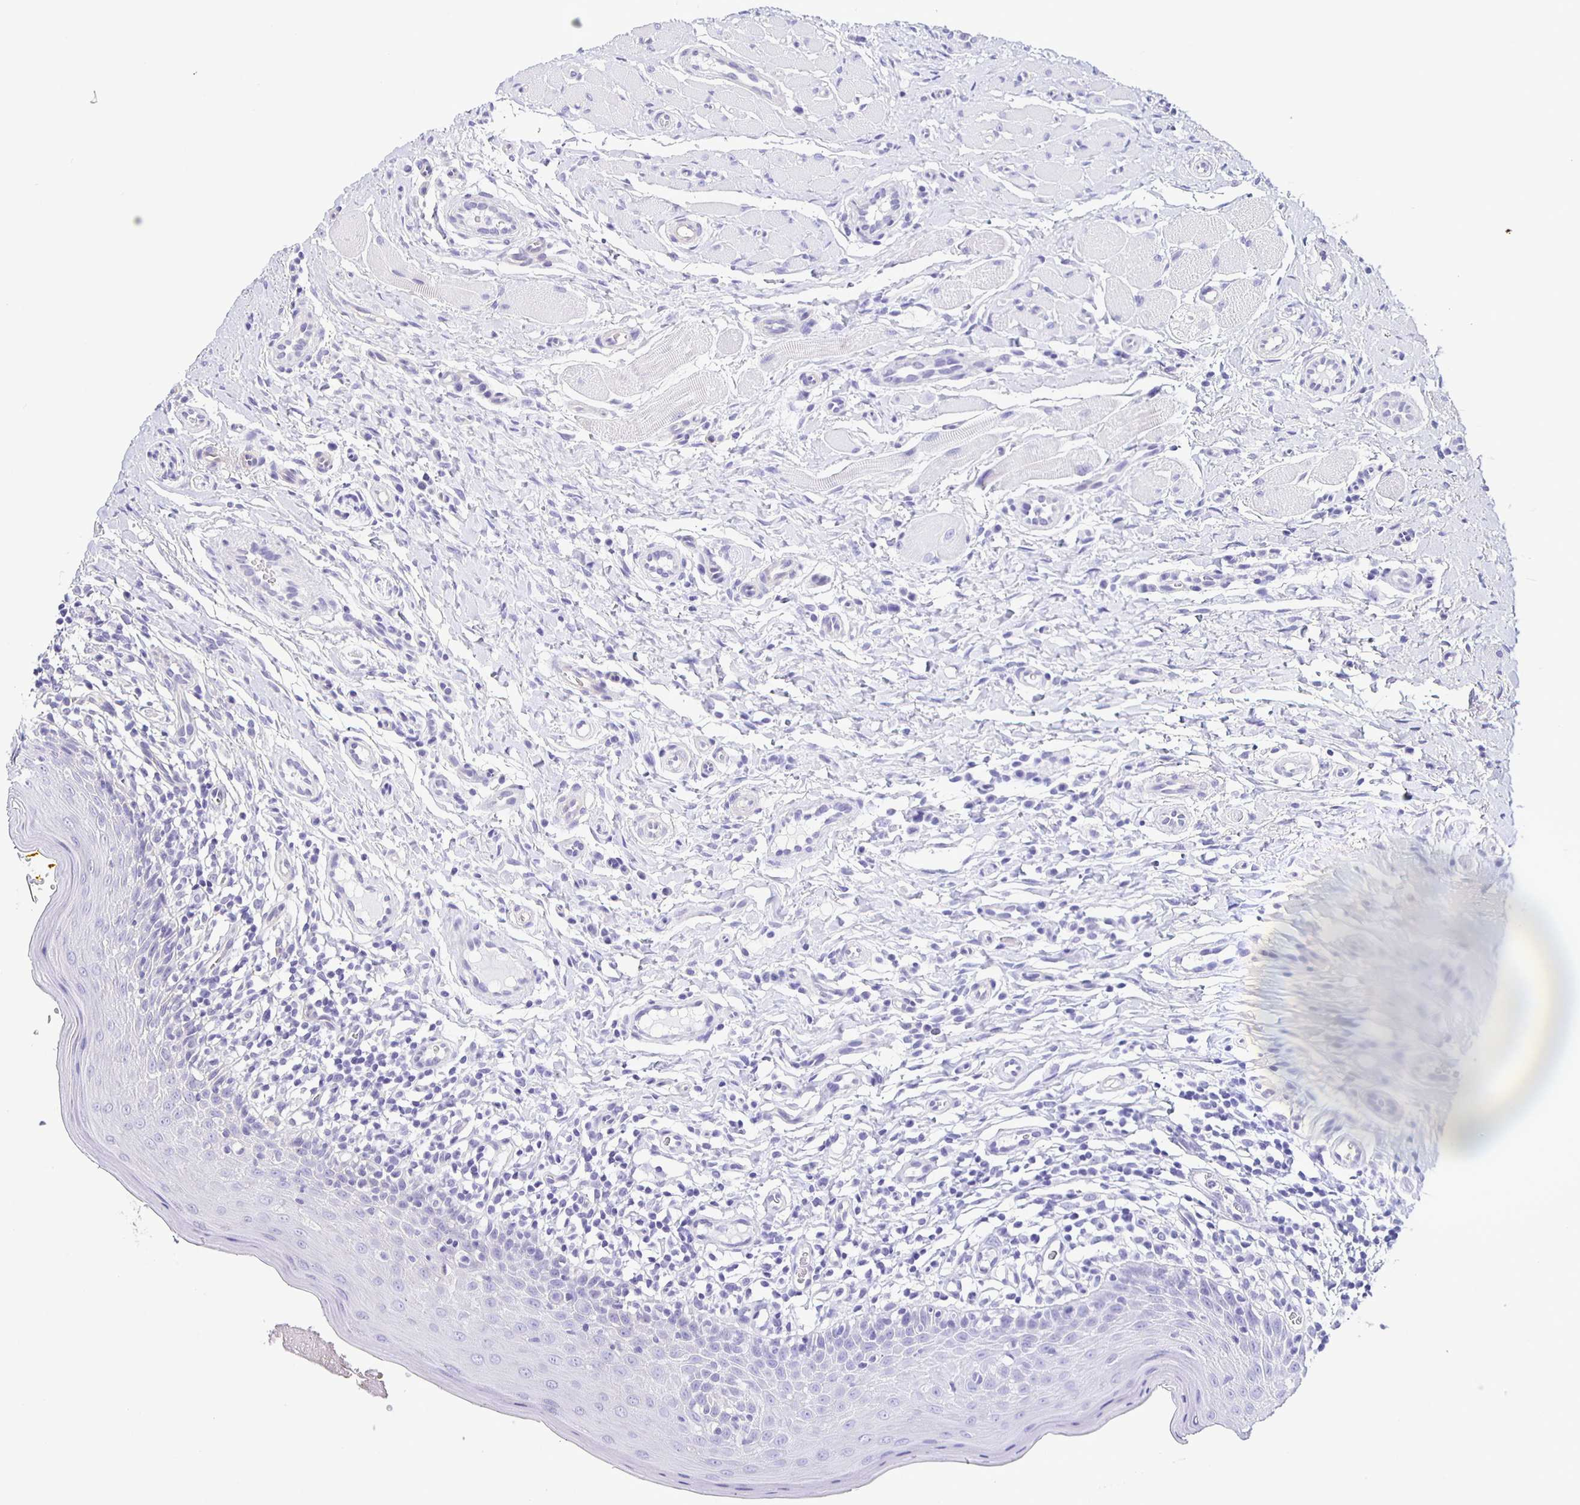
{"staining": {"intensity": "negative", "quantity": "none", "location": "none"}, "tissue": "oral mucosa", "cell_type": "Squamous epithelial cells", "image_type": "normal", "snomed": [{"axis": "morphology", "description": "Normal tissue, NOS"}, {"axis": "topography", "description": "Oral tissue"}, {"axis": "topography", "description": "Tounge, NOS"}], "caption": "Immunohistochemistry image of normal oral mucosa stained for a protein (brown), which exhibits no positivity in squamous epithelial cells.", "gene": "BOLL", "patient": {"sex": "female", "age": 58}}